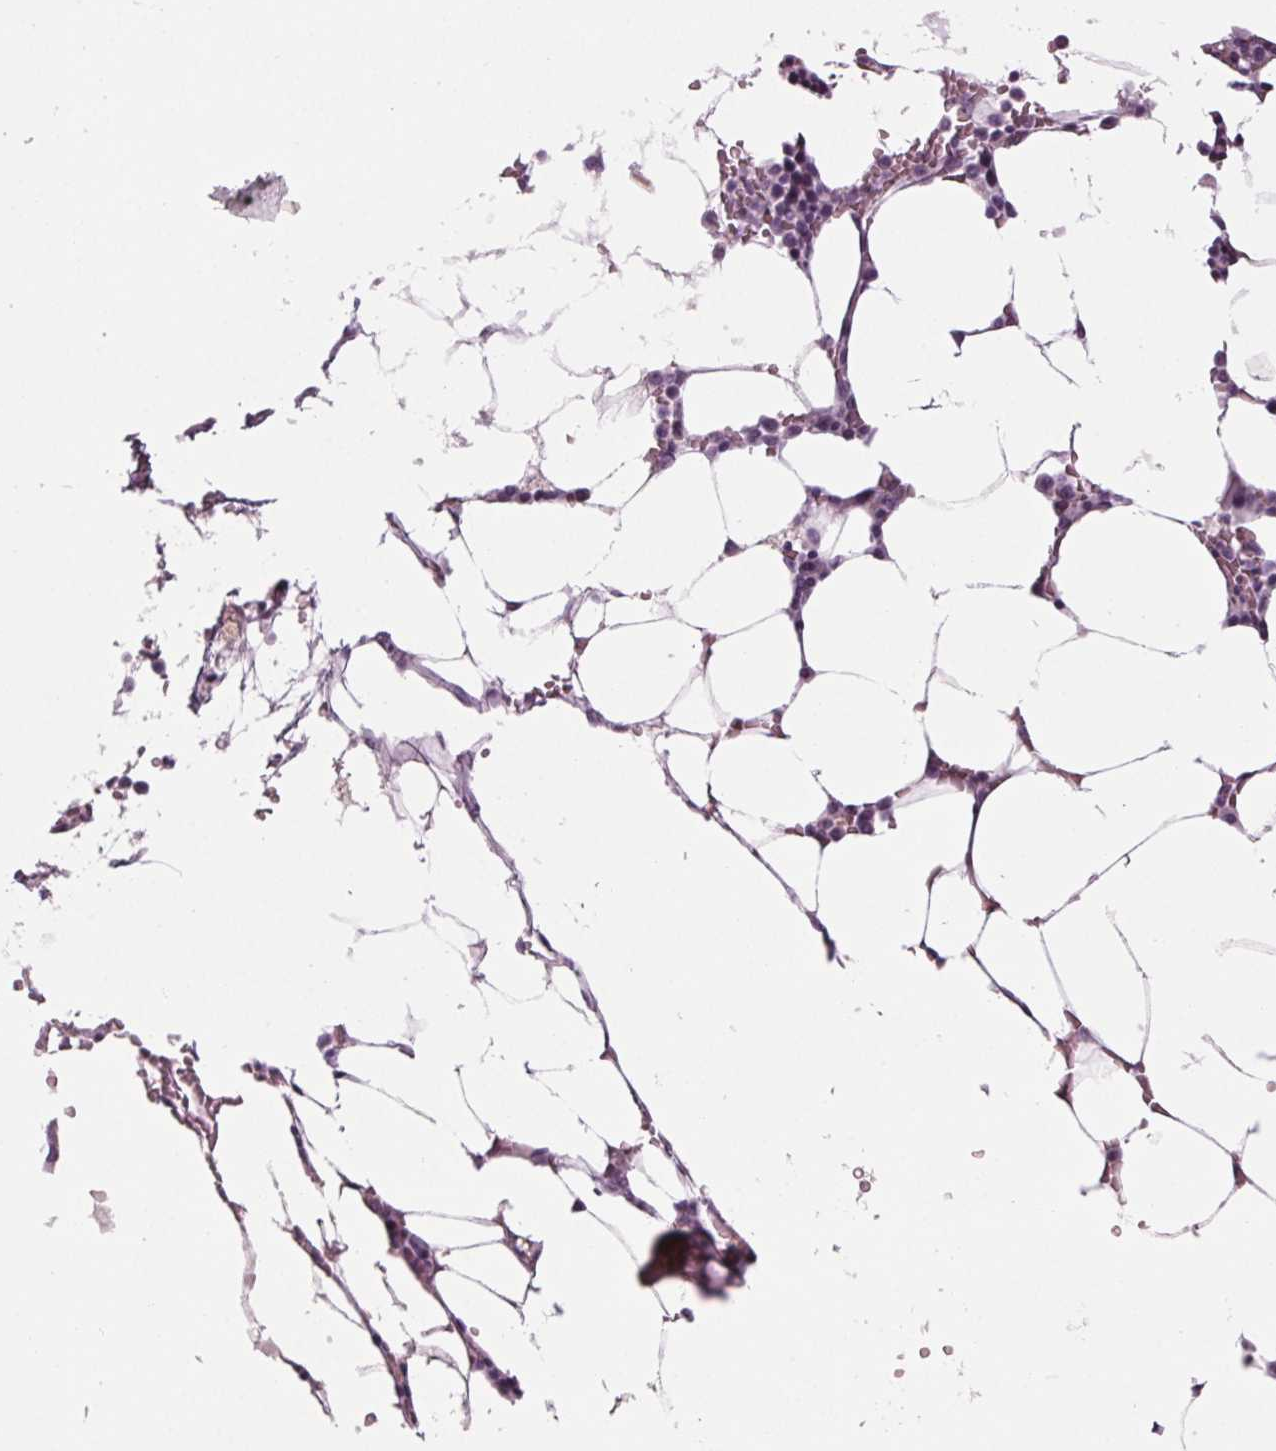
{"staining": {"intensity": "negative", "quantity": "none", "location": "none"}, "tissue": "bone marrow", "cell_type": "Hematopoietic cells", "image_type": "normal", "snomed": [{"axis": "morphology", "description": "Normal tissue, NOS"}, {"axis": "topography", "description": "Bone marrow"}], "caption": "The photomicrograph exhibits no staining of hematopoietic cells in benign bone marrow.", "gene": "CYP3A43", "patient": {"sex": "female", "age": 52}}